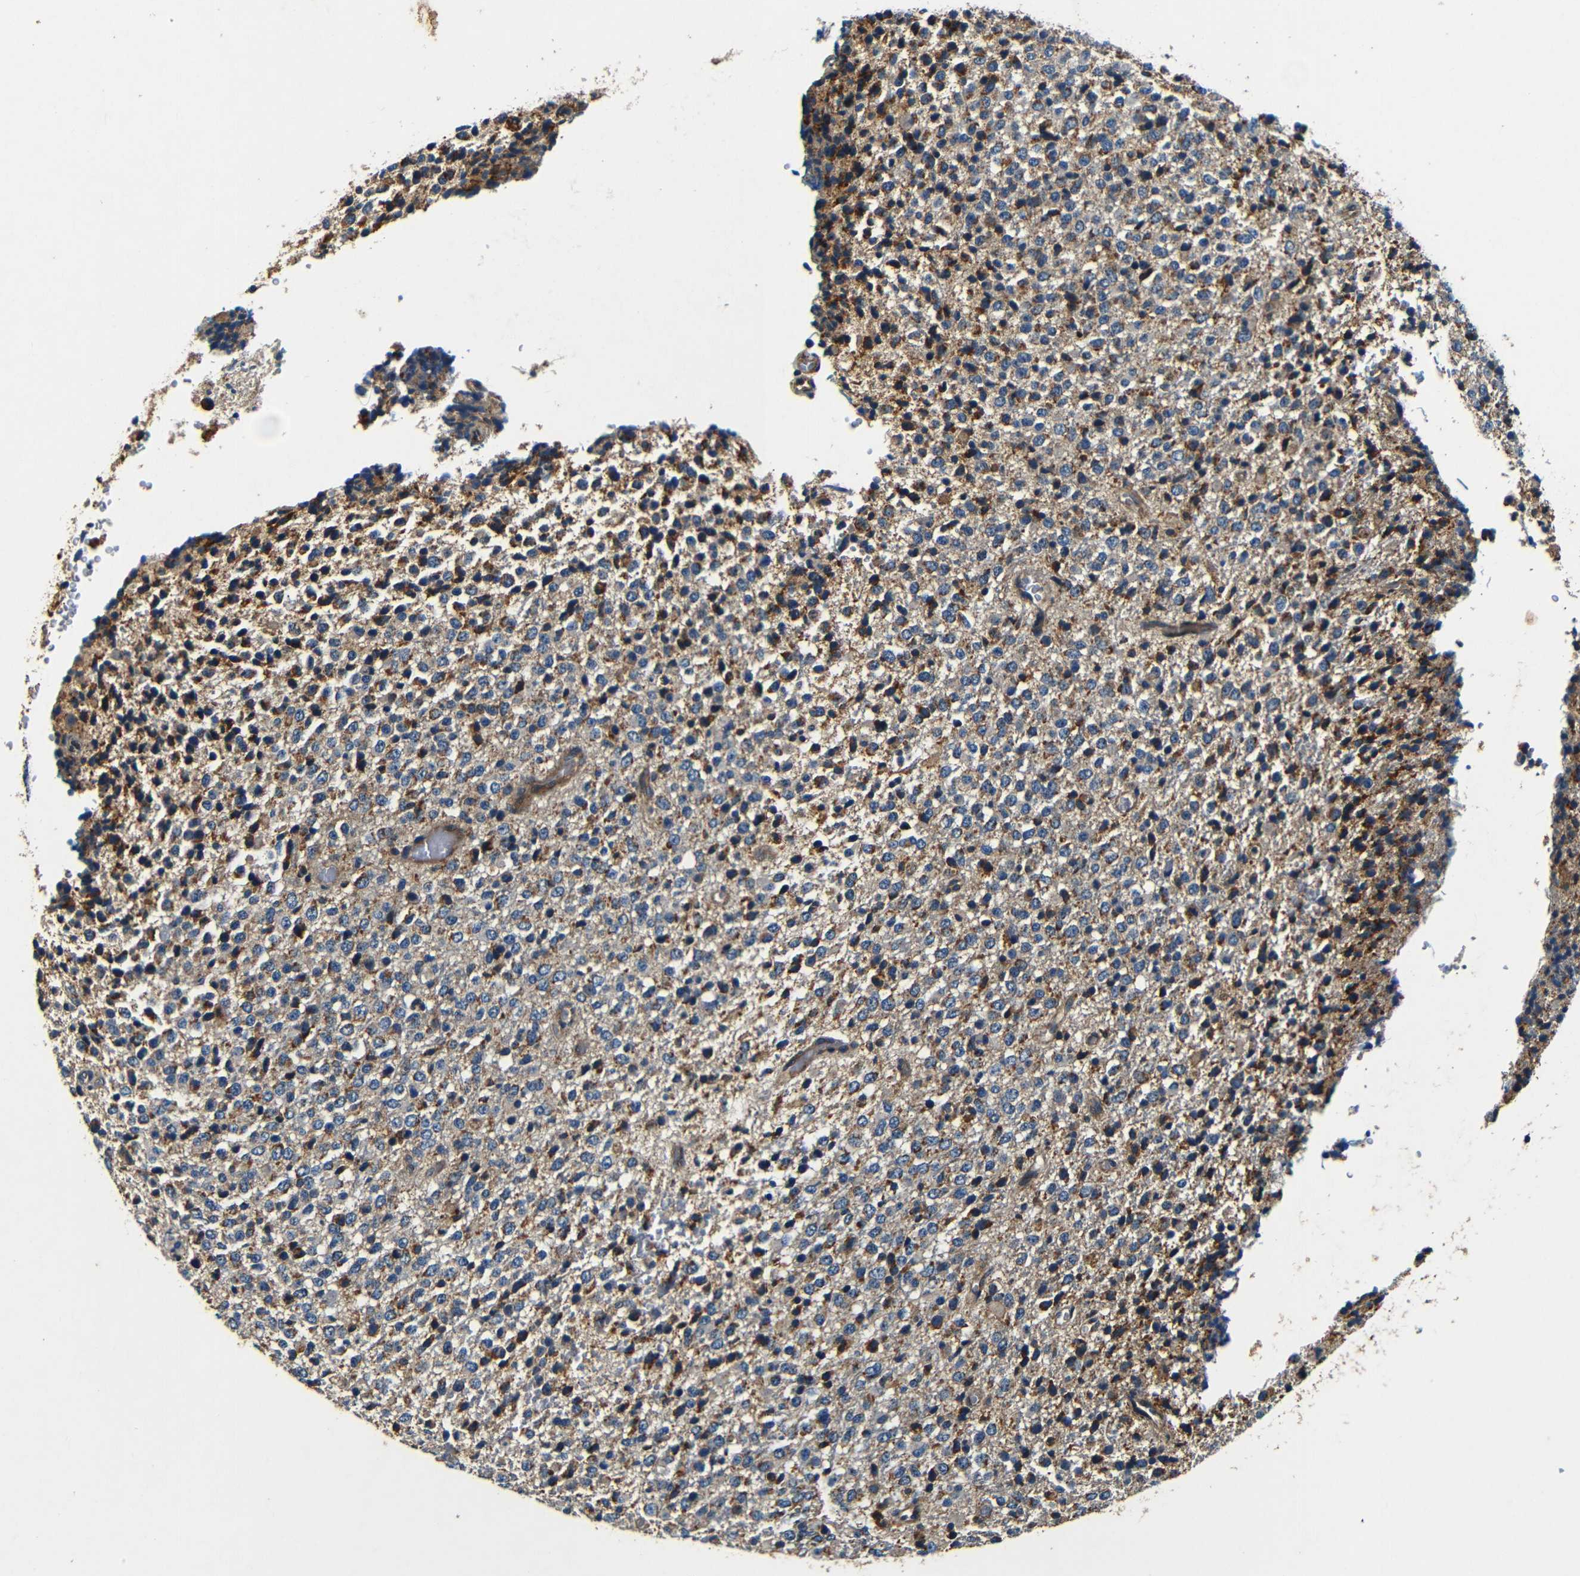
{"staining": {"intensity": "moderate", "quantity": "25%-75%", "location": "cytoplasmic/membranous"}, "tissue": "glioma", "cell_type": "Tumor cells", "image_type": "cancer", "snomed": [{"axis": "morphology", "description": "Glioma, malignant, High grade"}, {"axis": "topography", "description": "pancreas cauda"}], "caption": "Immunohistochemical staining of human glioma demonstrates medium levels of moderate cytoplasmic/membranous protein expression in about 25%-75% of tumor cells.", "gene": "MTX1", "patient": {"sex": "male", "age": 60}}